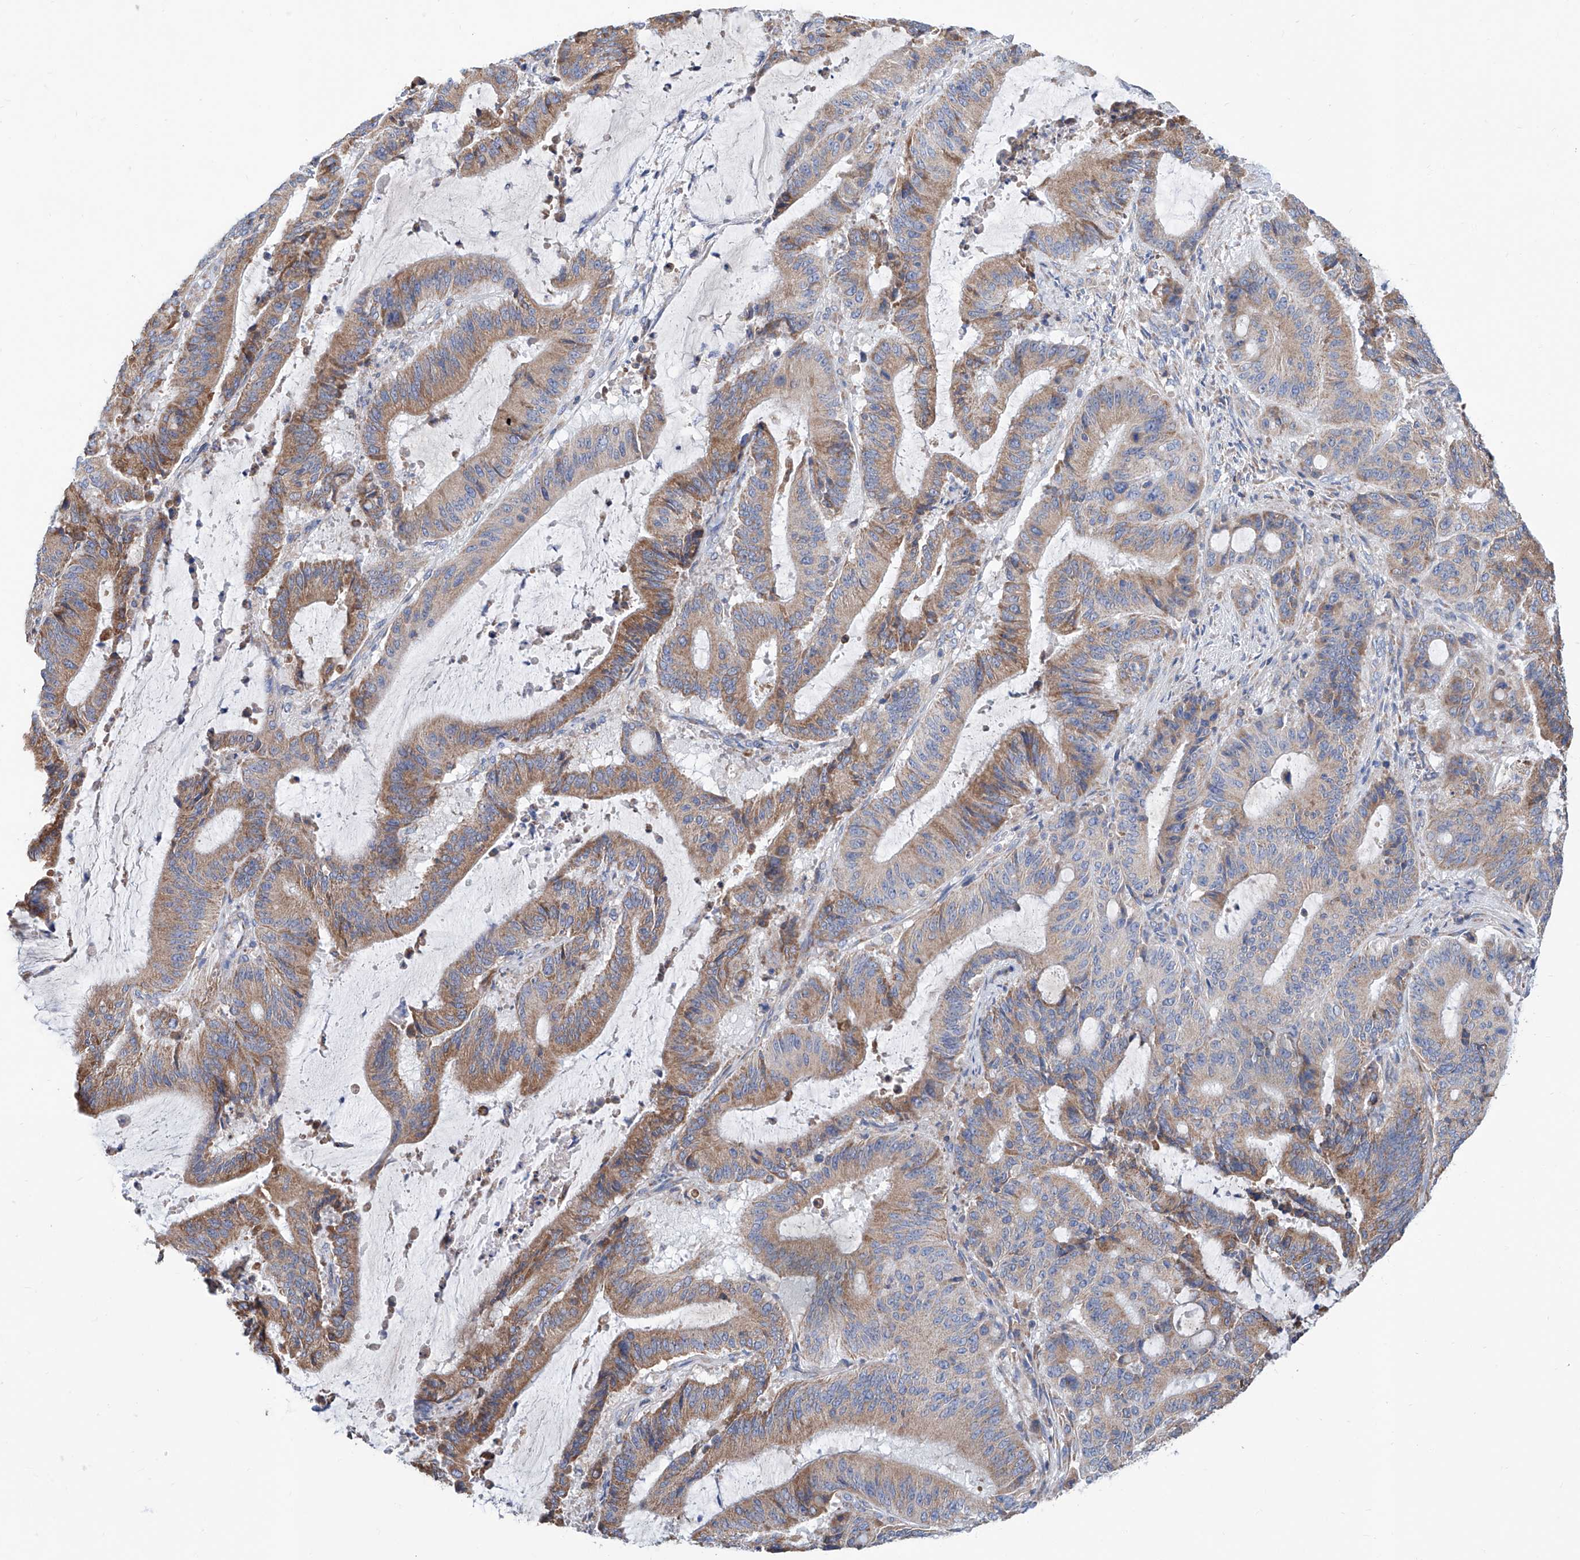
{"staining": {"intensity": "moderate", "quantity": "25%-75%", "location": "cytoplasmic/membranous"}, "tissue": "liver cancer", "cell_type": "Tumor cells", "image_type": "cancer", "snomed": [{"axis": "morphology", "description": "Normal tissue, NOS"}, {"axis": "morphology", "description": "Cholangiocarcinoma"}, {"axis": "topography", "description": "Liver"}, {"axis": "topography", "description": "Peripheral nerve tissue"}], "caption": "Moderate cytoplasmic/membranous positivity is seen in about 25%-75% of tumor cells in liver cancer (cholangiocarcinoma).", "gene": "MAD2L1", "patient": {"sex": "female", "age": 73}}